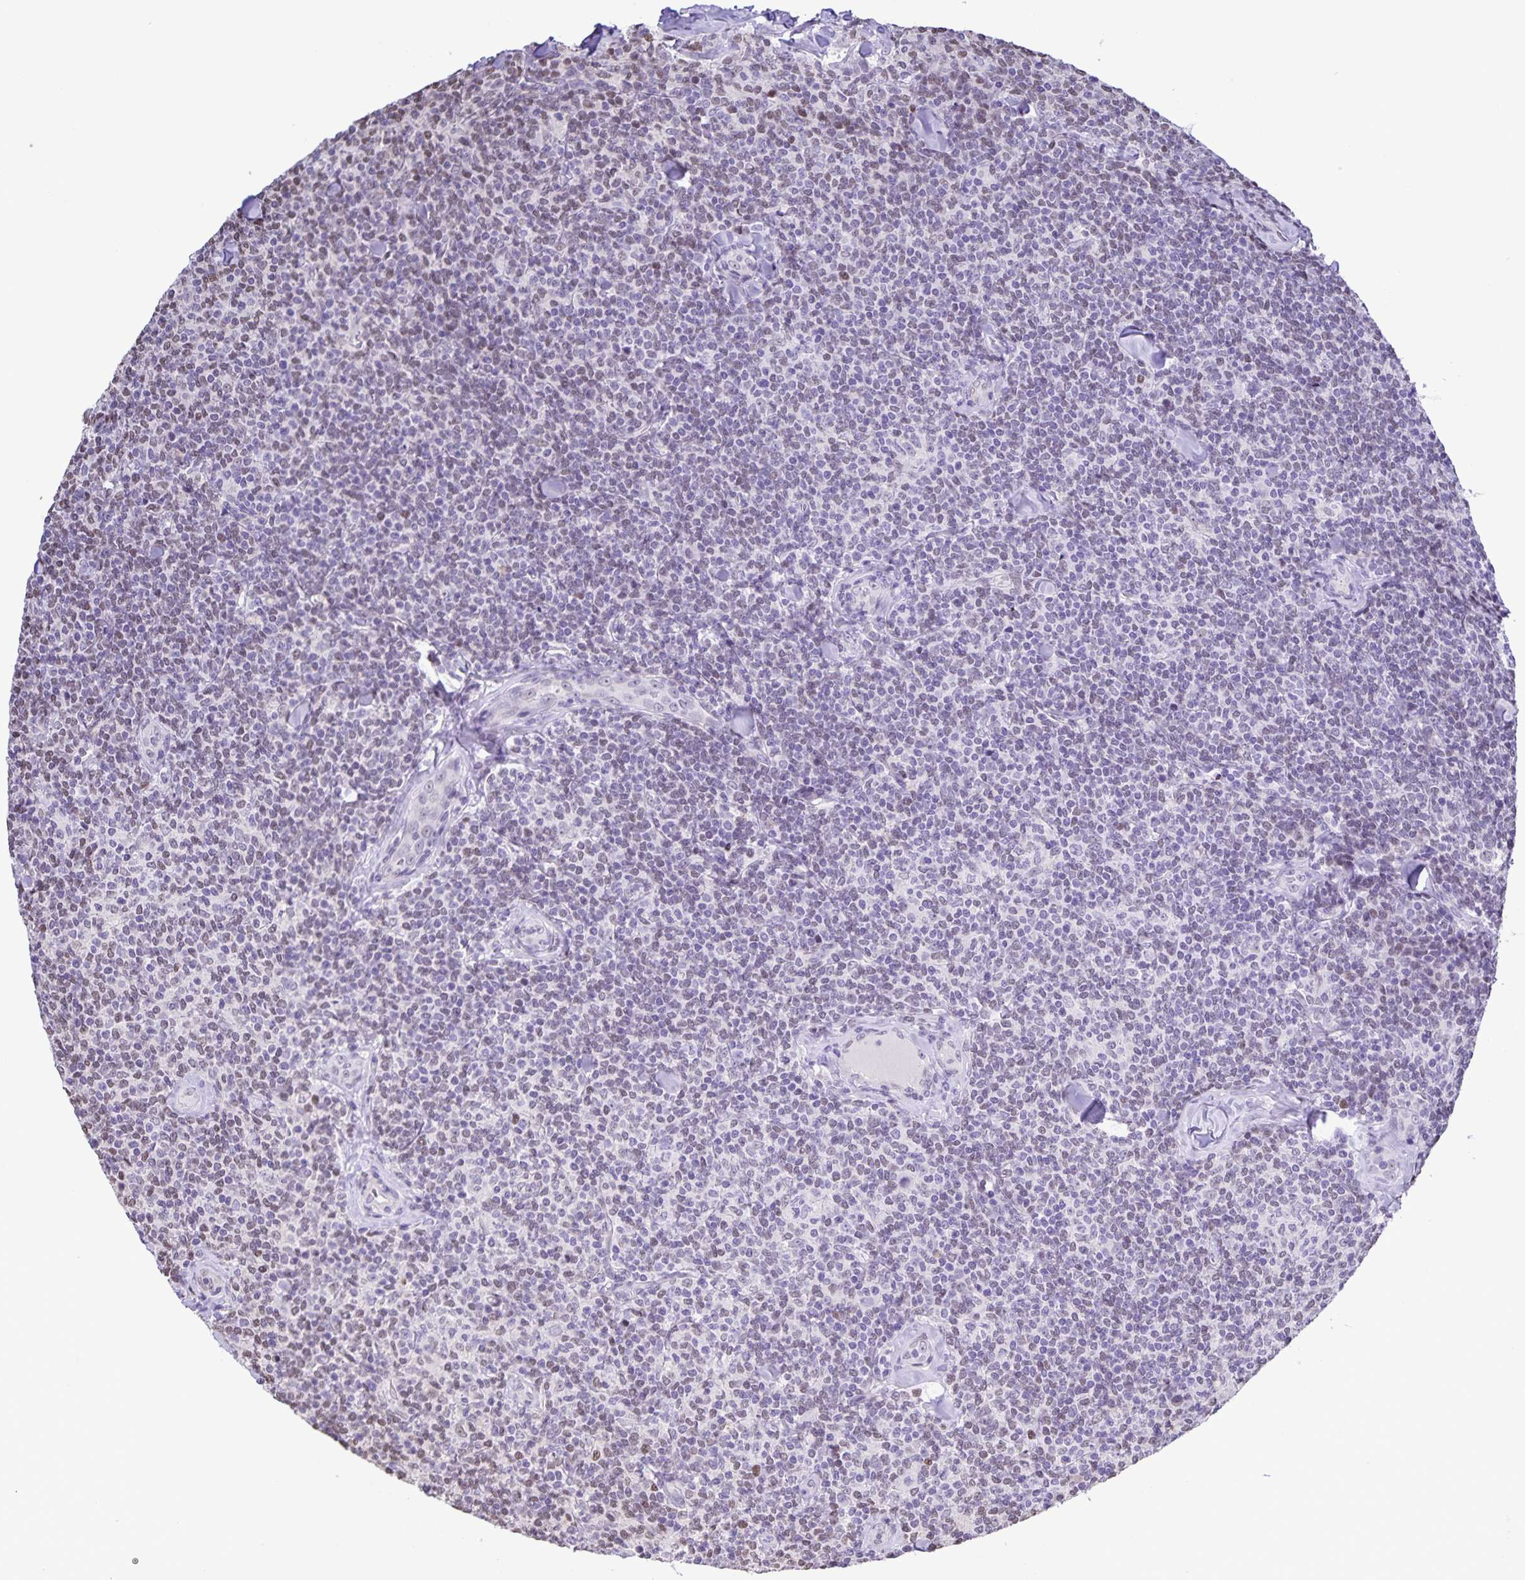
{"staining": {"intensity": "negative", "quantity": "none", "location": "none"}, "tissue": "lymphoma", "cell_type": "Tumor cells", "image_type": "cancer", "snomed": [{"axis": "morphology", "description": "Malignant lymphoma, non-Hodgkin's type, Low grade"}, {"axis": "topography", "description": "Lymph node"}], "caption": "Tumor cells are negative for brown protein staining in lymphoma.", "gene": "ONECUT2", "patient": {"sex": "female", "age": 56}}